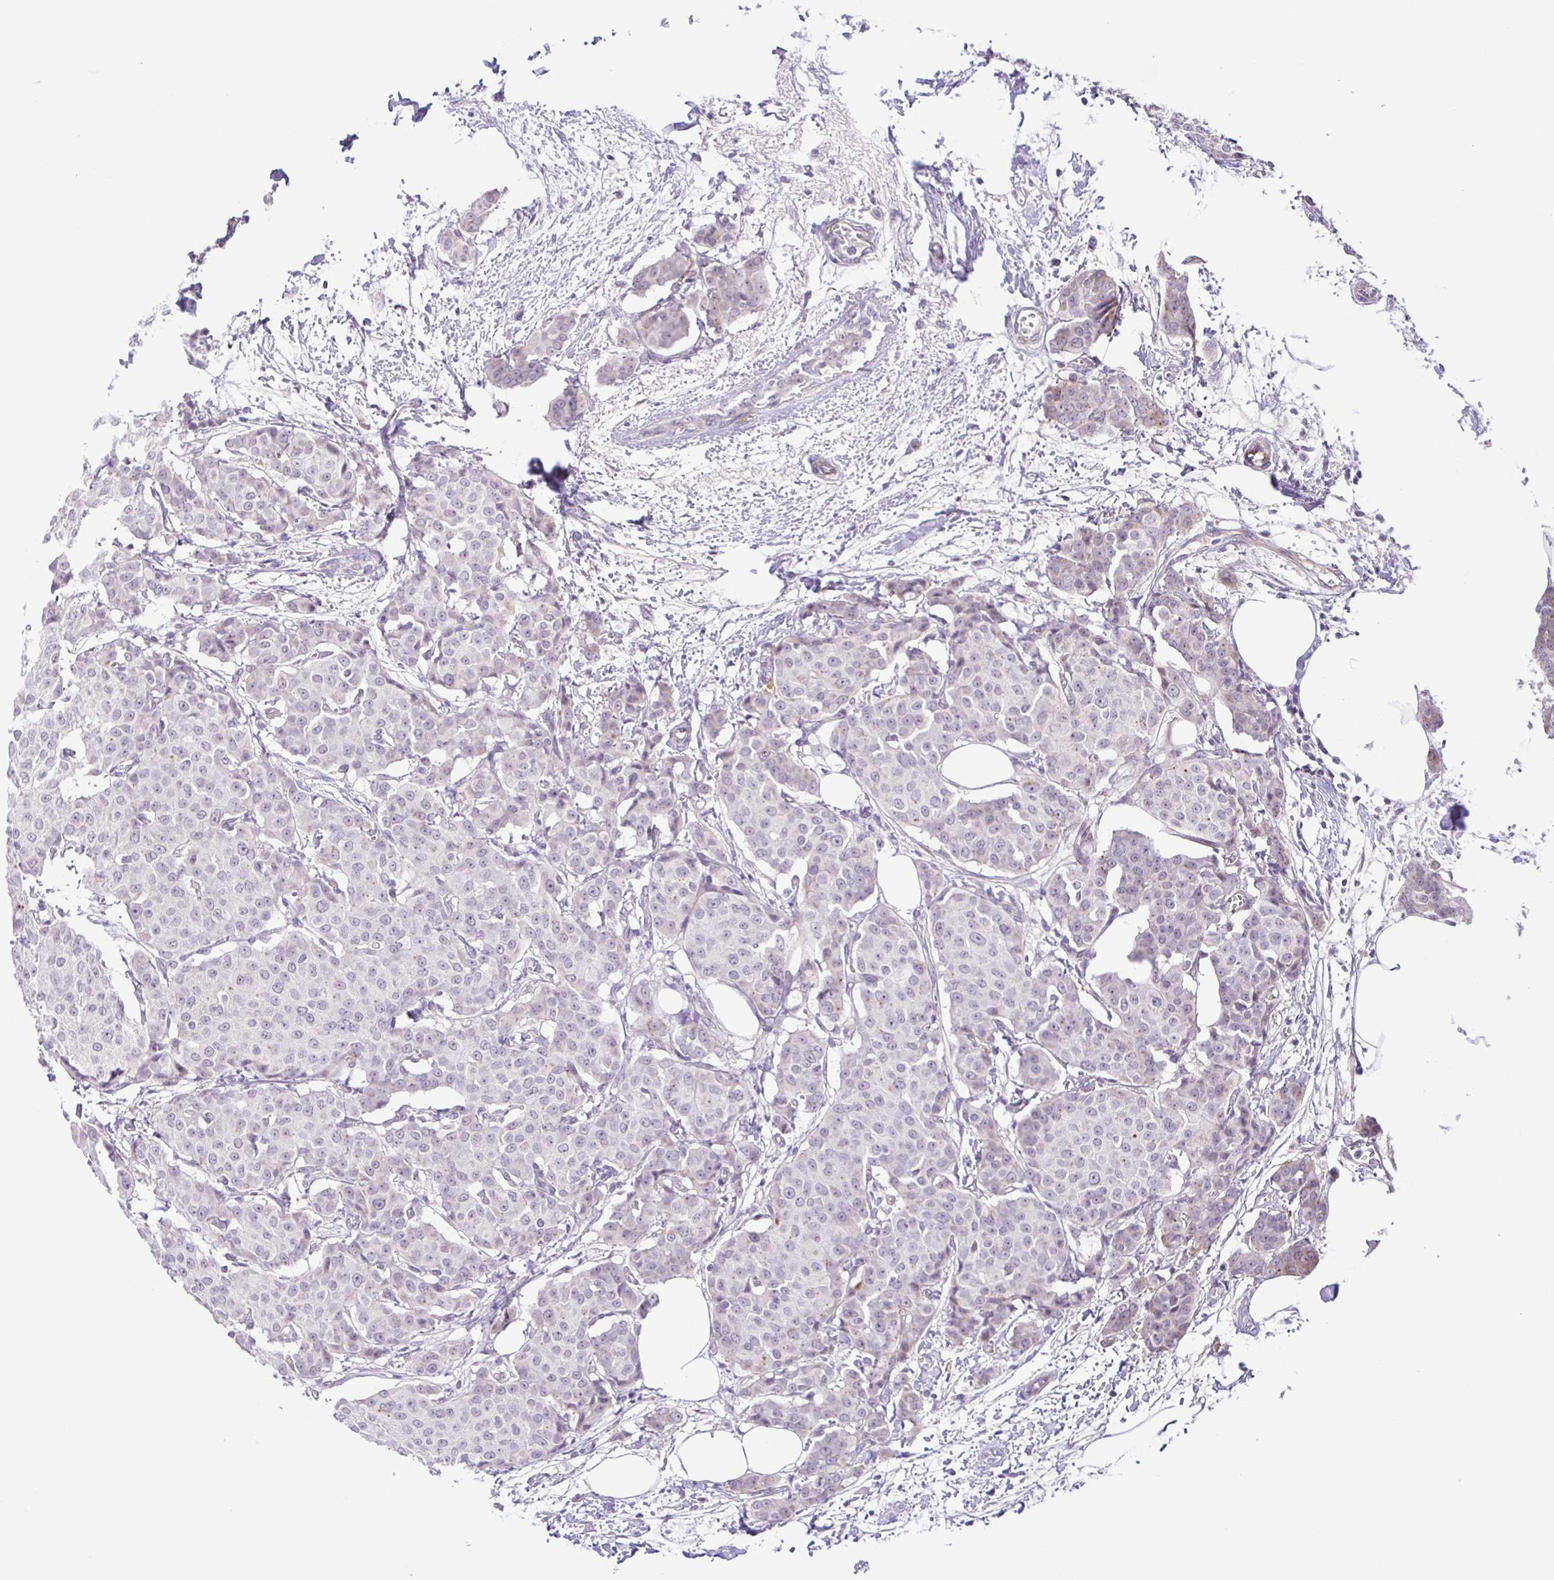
{"staining": {"intensity": "negative", "quantity": "none", "location": "none"}, "tissue": "breast cancer", "cell_type": "Tumor cells", "image_type": "cancer", "snomed": [{"axis": "morphology", "description": "Duct carcinoma"}, {"axis": "topography", "description": "Breast"}], "caption": "A photomicrograph of breast invasive ductal carcinoma stained for a protein exhibits no brown staining in tumor cells.", "gene": "DCLK2", "patient": {"sex": "female", "age": 91}}